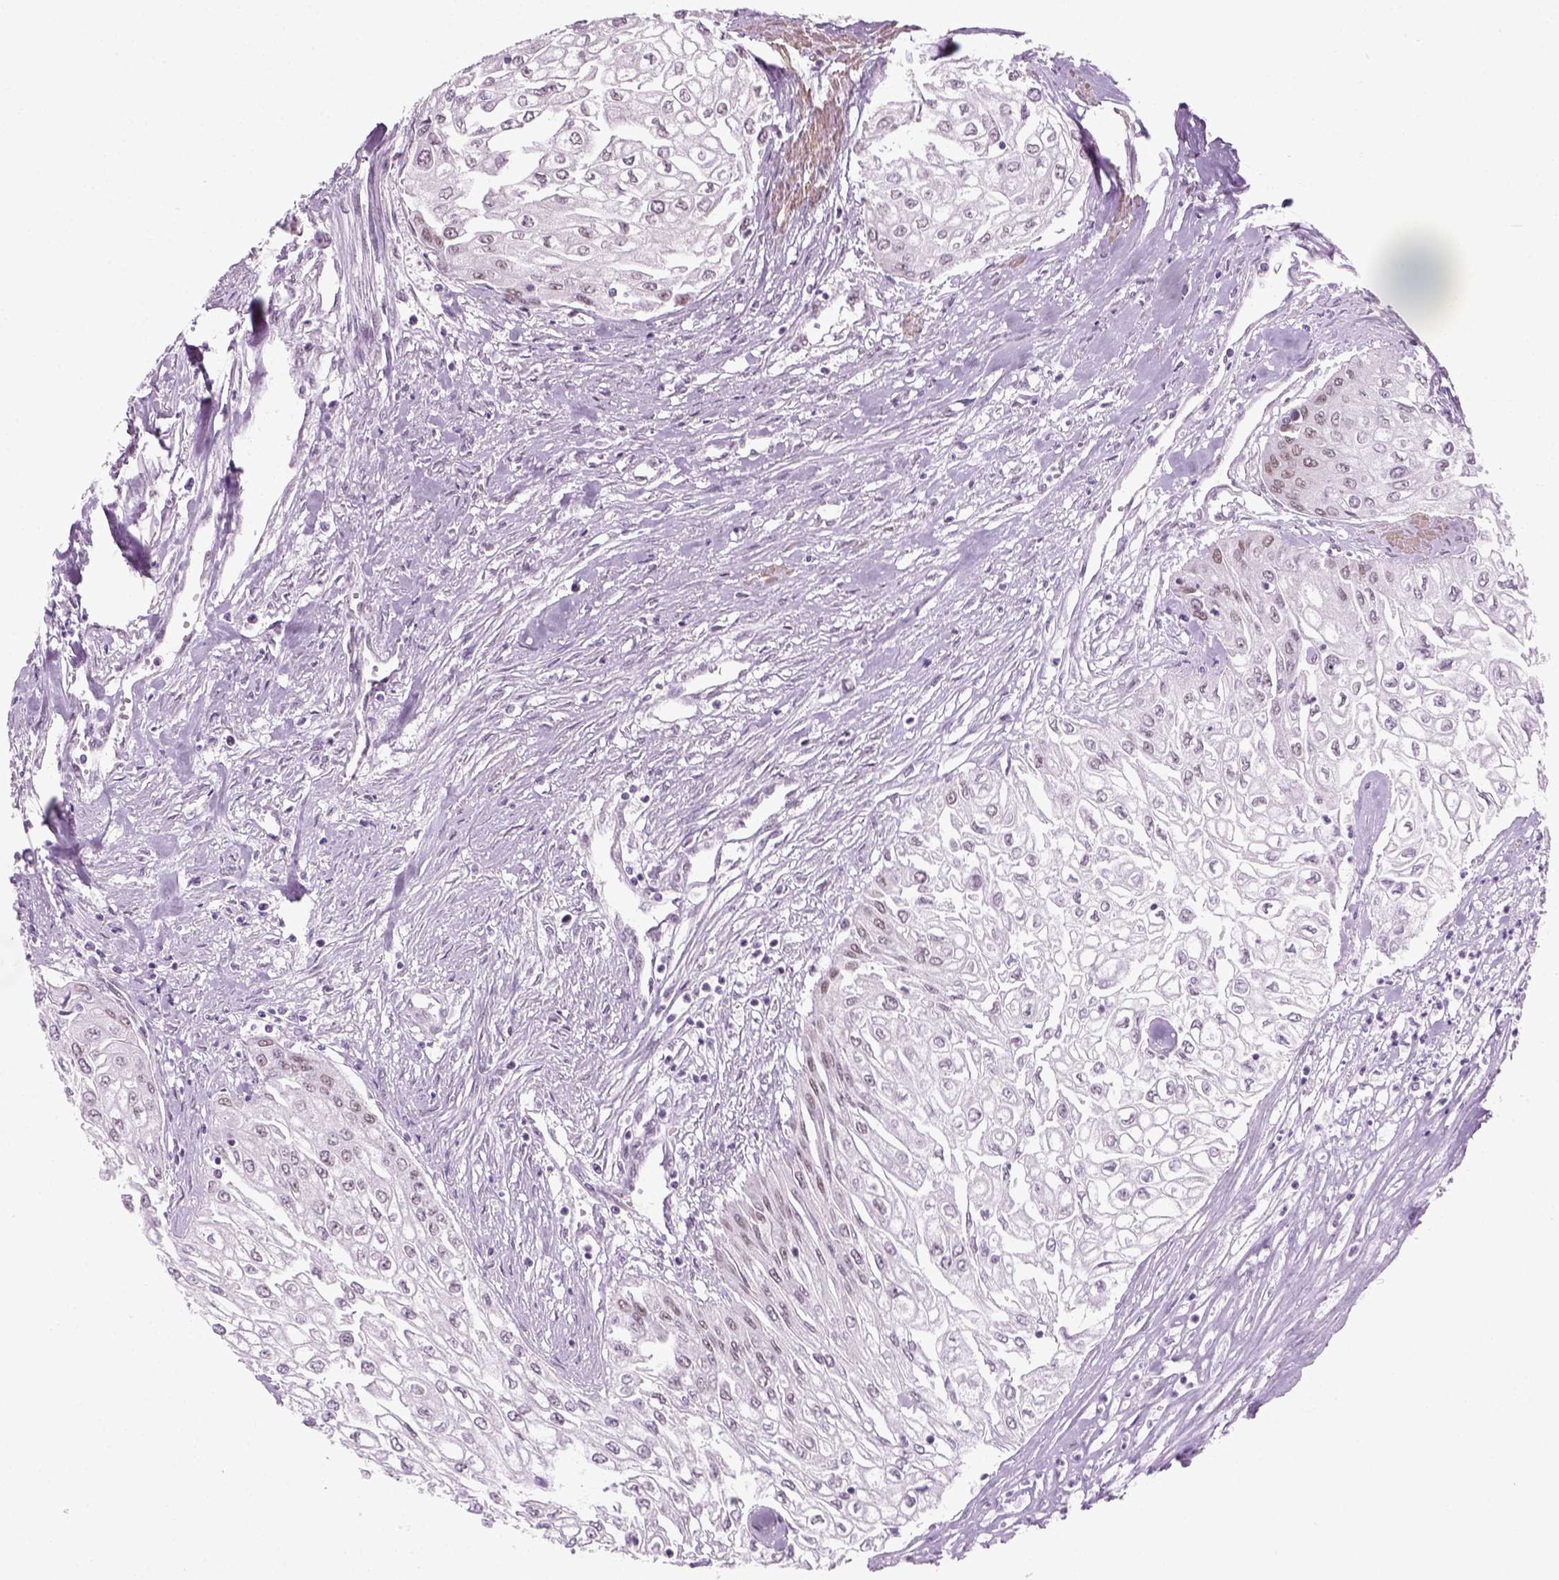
{"staining": {"intensity": "negative", "quantity": "none", "location": "none"}, "tissue": "urothelial cancer", "cell_type": "Tumor cells", "image_type": "cancer", "snomed": [{"axis": "morphology", "description": "Urothelial carcinoma, High grade"}, {"axis": "topography", "description": "Urinary bladder"}], "caption": "The photomicrograph reveals no significant expression in tumor cells of high-grade urothelial carcinoma. Brightfield microscopy of immunohistochemistry stained with DAB (3,3'-diaminobenzidine) (brown) and hematoxylin (blue), captured at high magnification.", "gene": "ZNF865", "patient": {"sex": "male", "age": 62}}